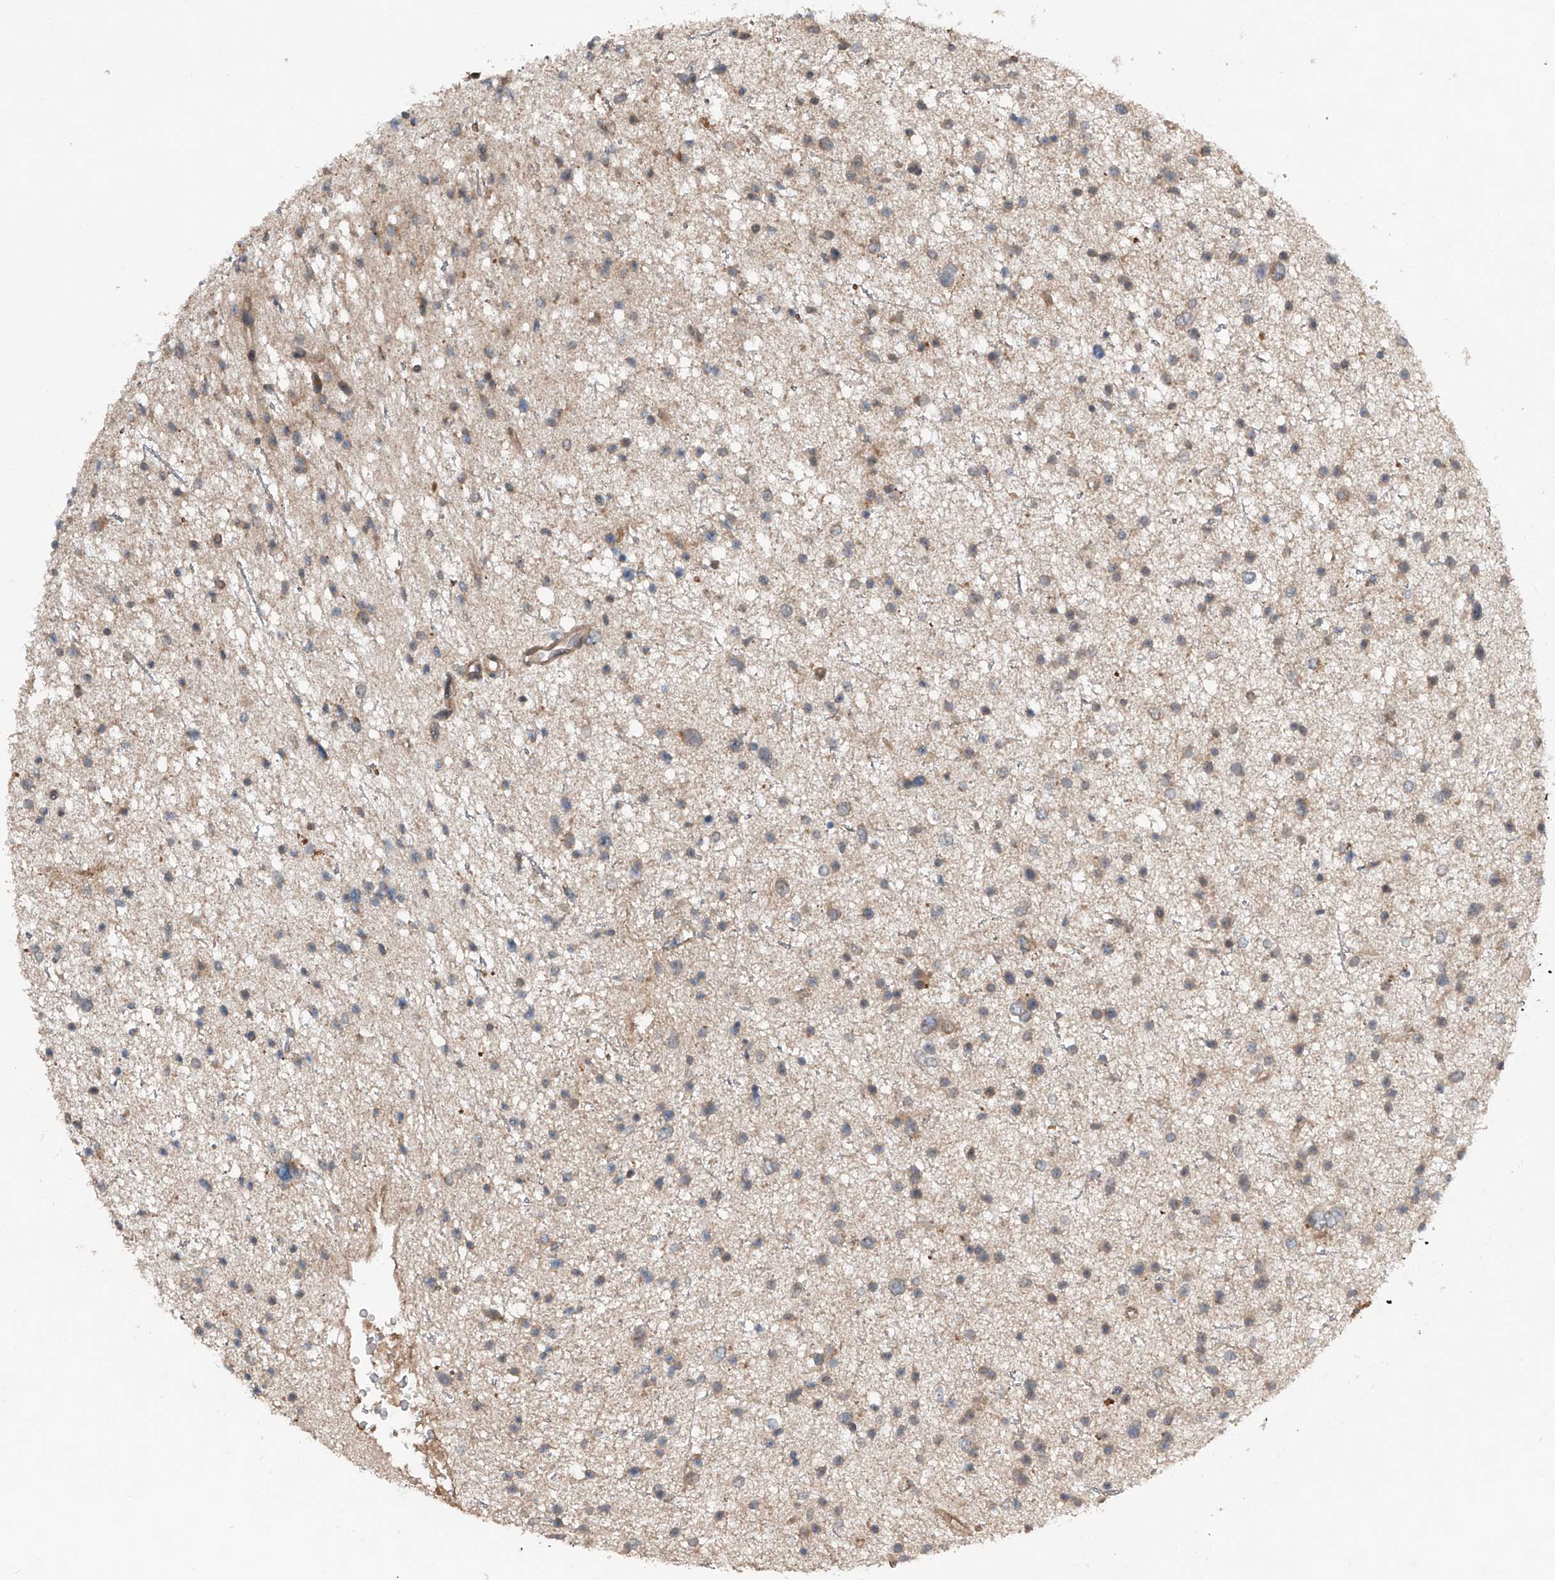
{"staining": {"intensity": "weak", "quantity": "25%-75%", "location": "cytoplasmic/membranous"}, "tissue": "glioma", "cell_type": "Tumor cells", "image_type": "cancer", "snomed": [{"axis": "morphology", "description": "Glioma, malignant, Low grade"}, {"axis": "topography", "description": "Brain"}], "caption": "DAB immunohistochemical staining of glioma reveals weak cytoplasmic/membranous protein positivity in about 25%-75% of tumor cells.", "gene": "ADAM23", "patient": {"sex": "female", "age": 37}}